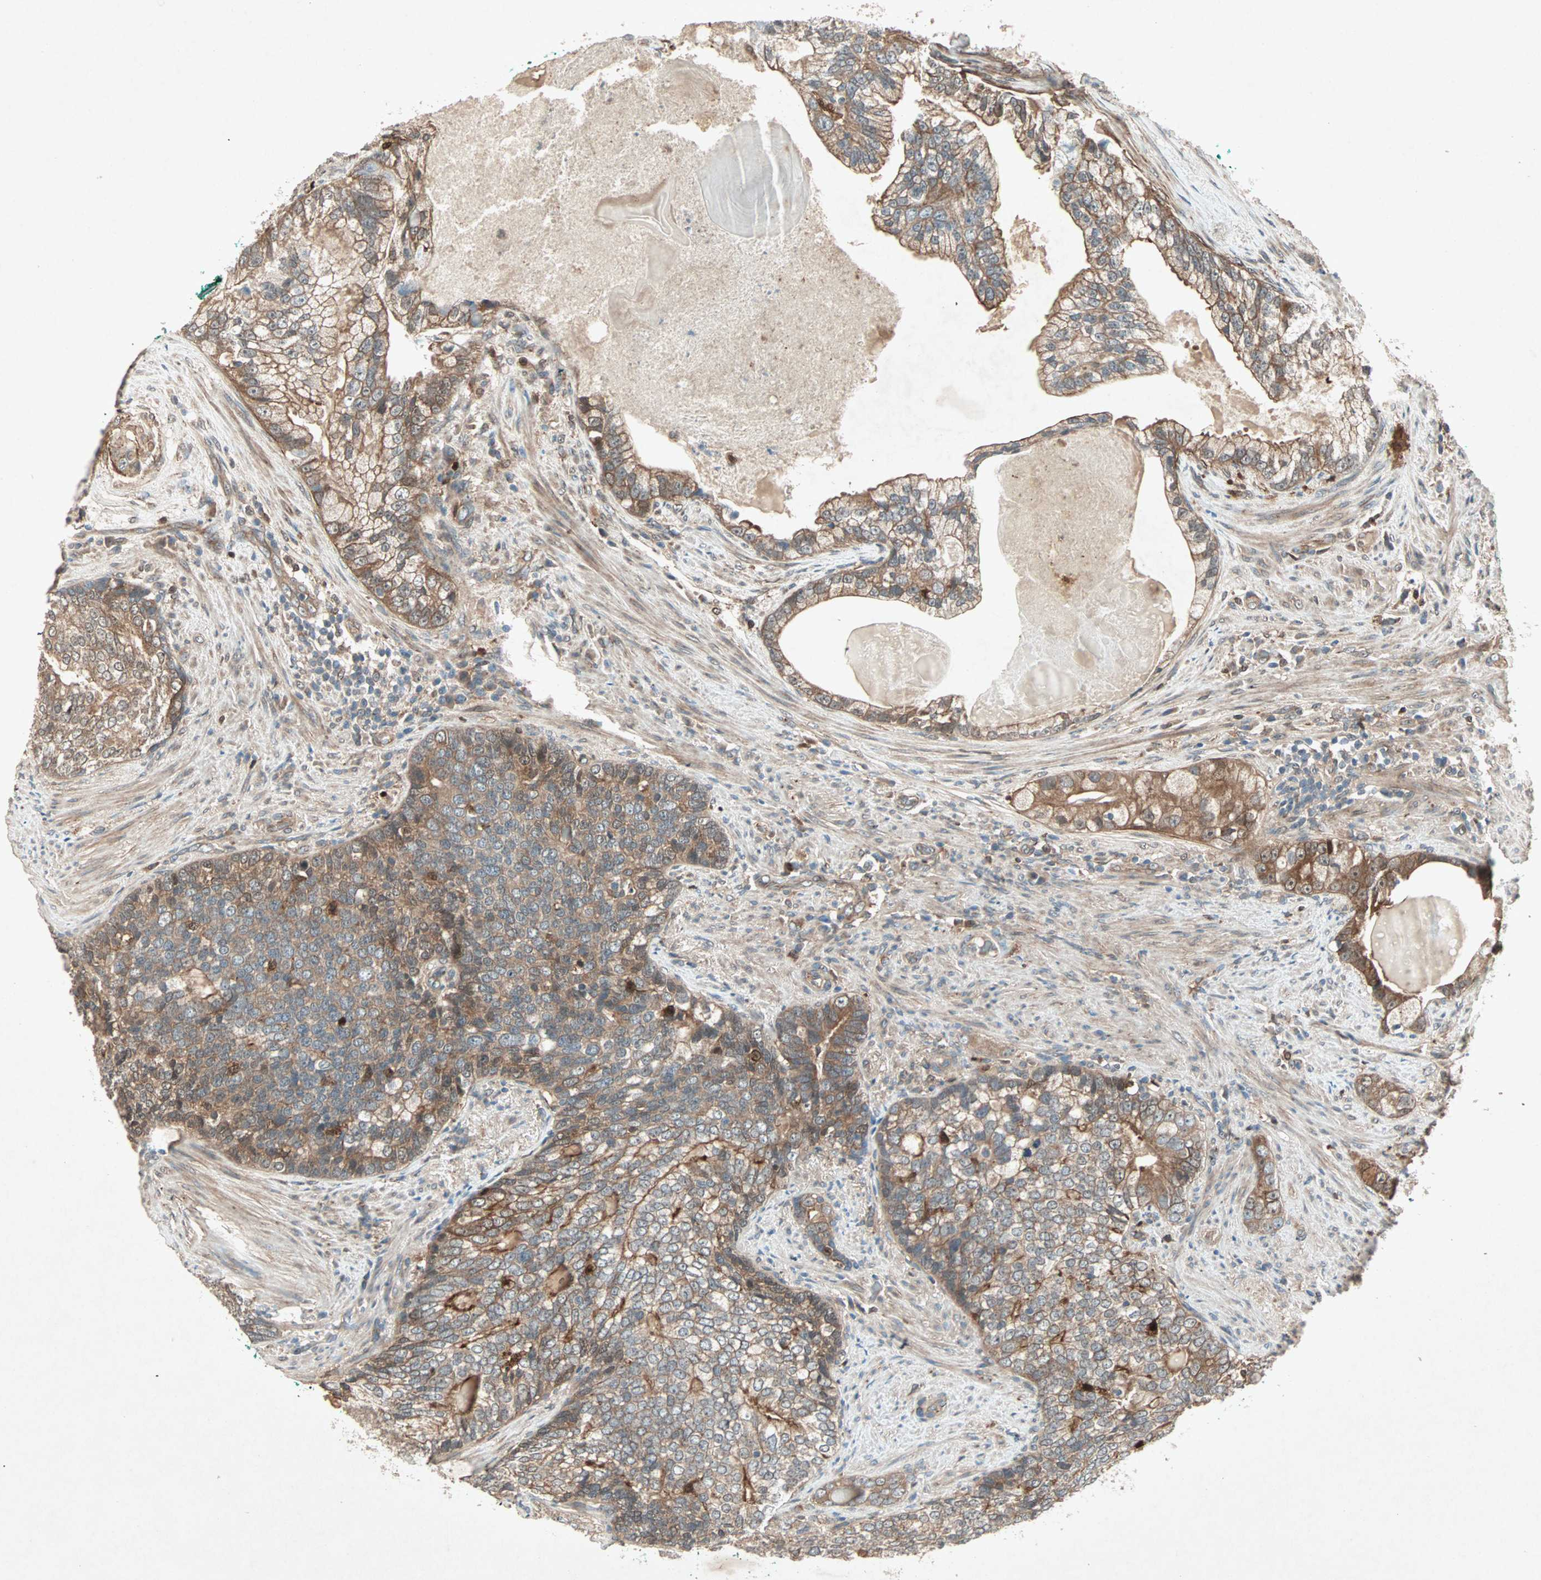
{"staining": {"intensity": "moderate", "quantity": "25%-75%", "location": "cytoplasmic/membranous"}, "tissue": "prostate cancer", "cell_type": "Tumor cells", "image_type": "cancer", "snomed": [{"axis": "morphology", "description": "Adenocarcinoma, High grade"}, {"axis": "topography", "description": "Prostate"}], "caption": "Adenocarcinoma (high-grade) (prostate) was stained to show a protein in brown. There is medium levels of moderate cytoplasmic/membranous expression in about 25%-75% of tumor cells.", "gene": "SDSL", "patient": {"sex": "male", "age": 66}}